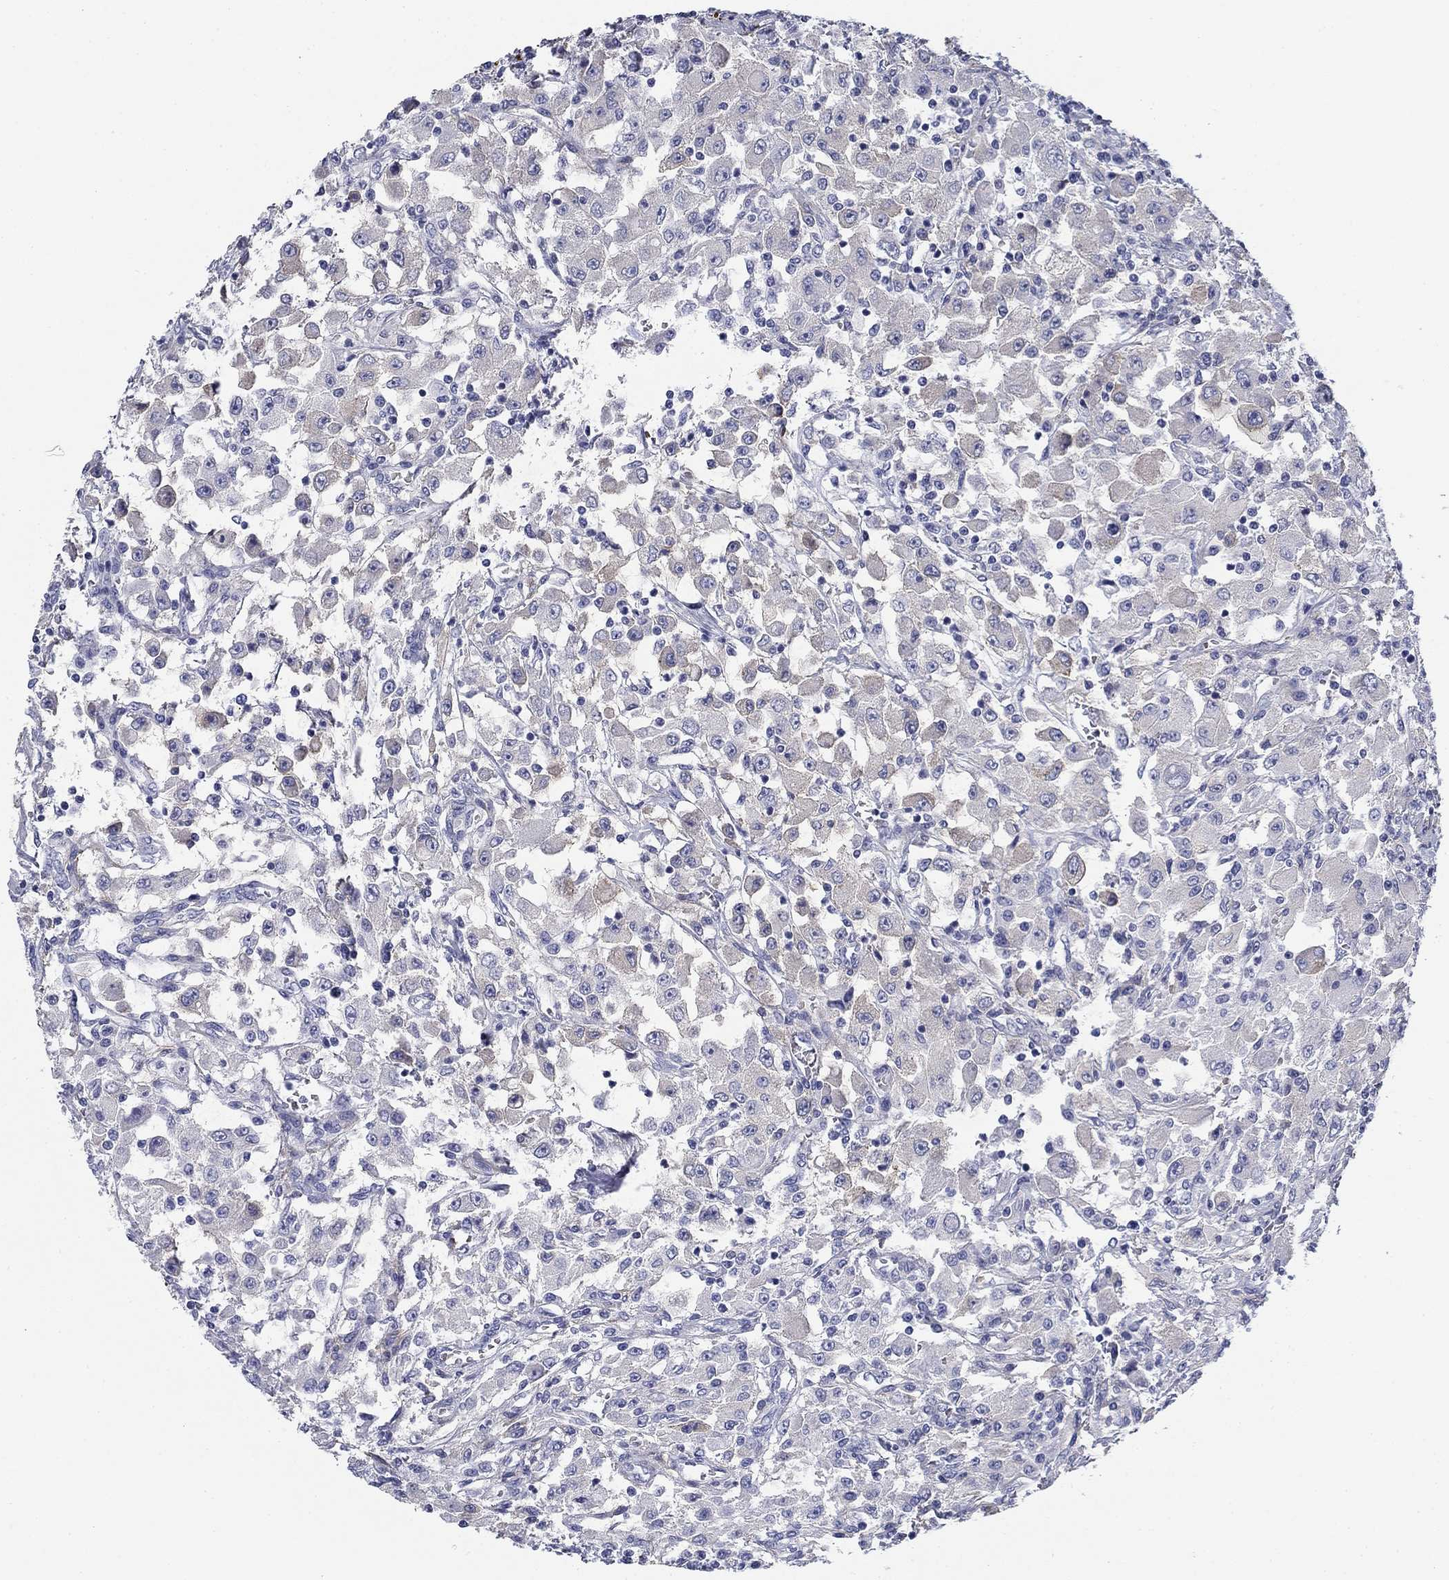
{"staining": {"intensity": "negative", "quantity": "none", "location": "none"}, "tissue": "renal cancer", "cell_type": "Tumor cells", "image_type": "cancer", "snomed": [{"axis": "morphology", "description": "Adenocarcinoma, NOS"}, {"axis": "topography", "description": "Kidney"}], "caption": "Image shows no significant protein positivity in tumor cells of renal cancer.", "gene": "GPC1", "patient": {"sex": "female", "age": 67}}